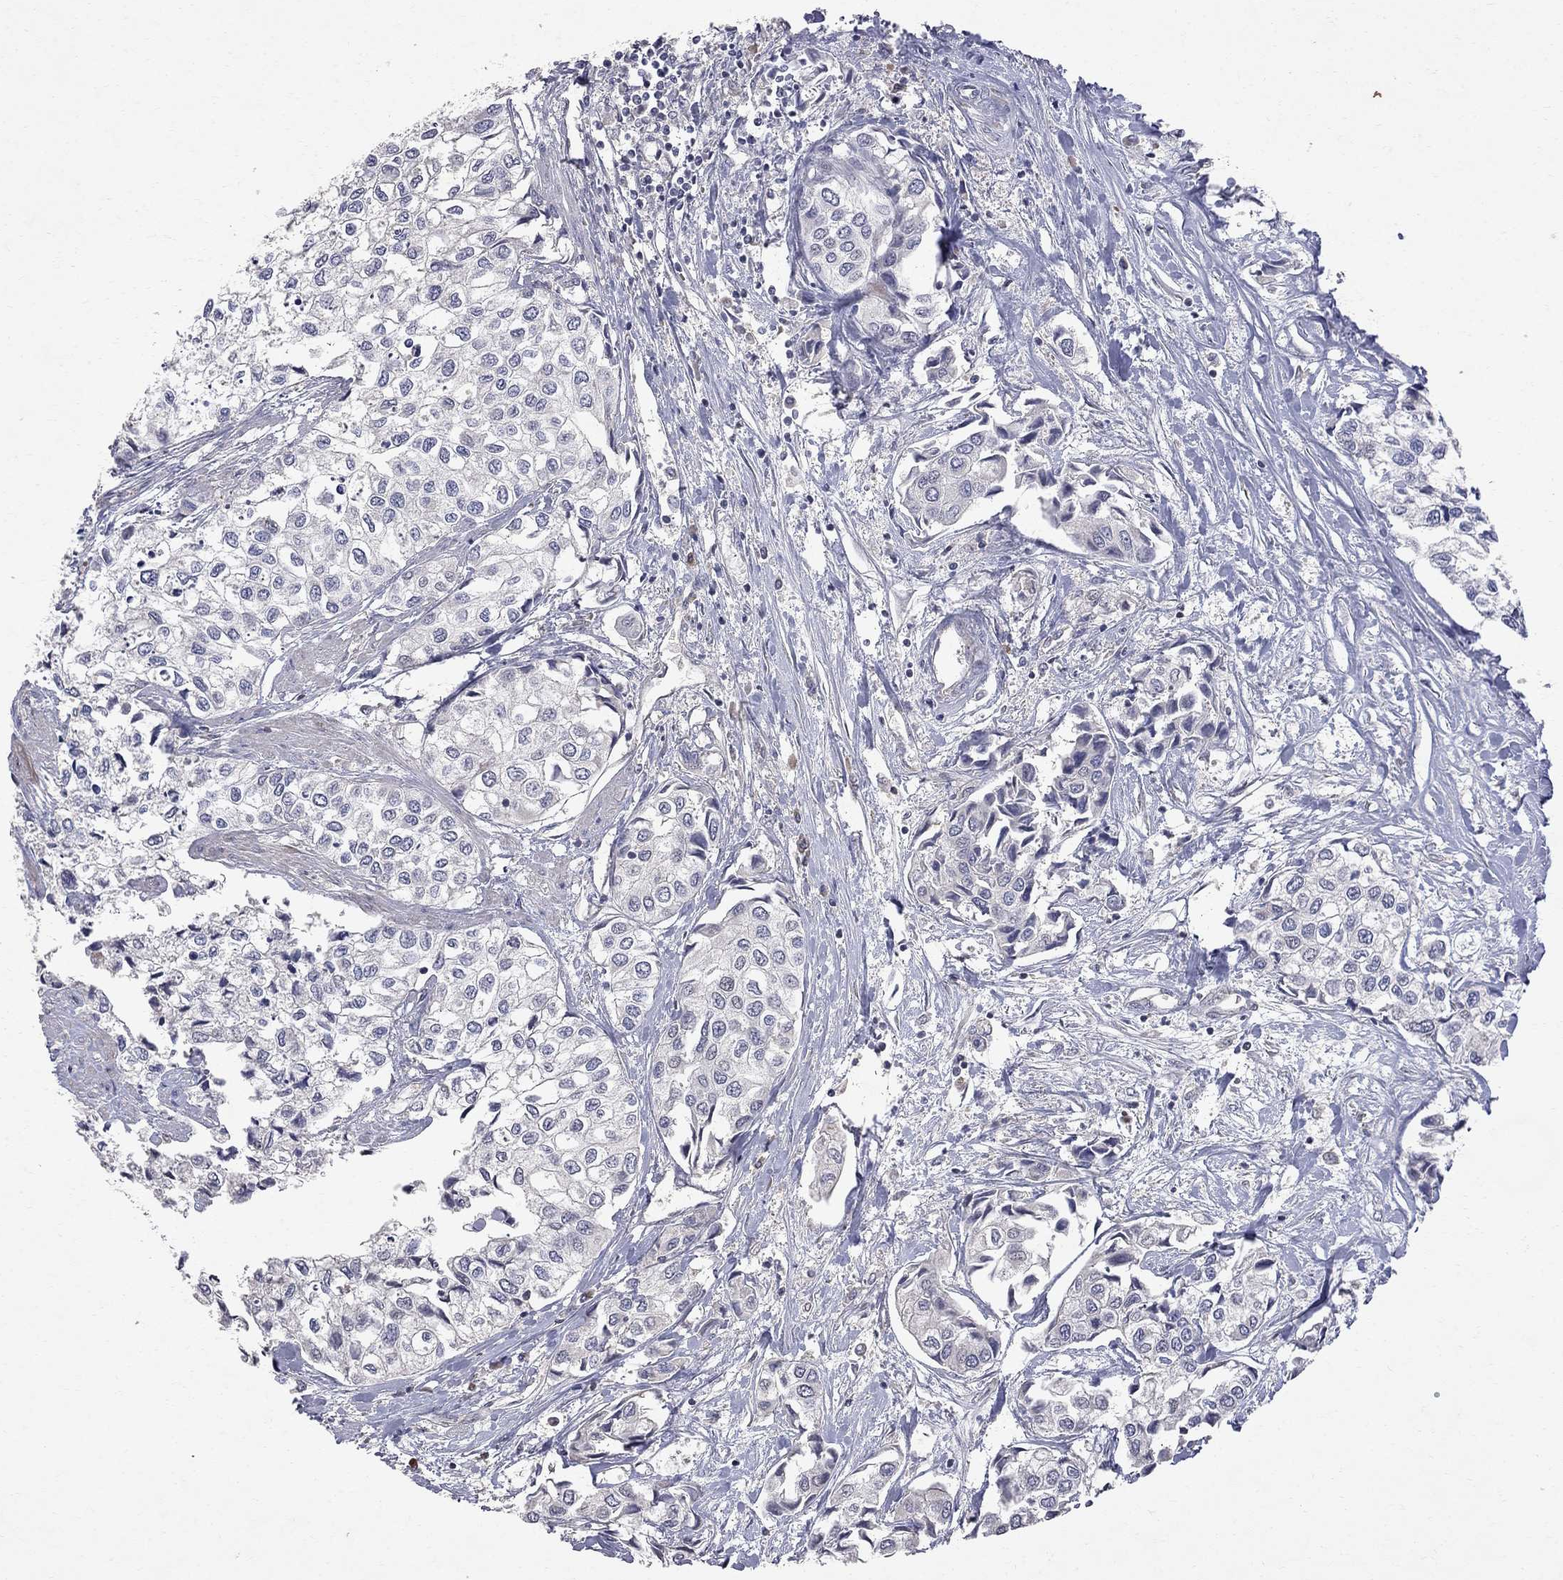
{"staining": {"intensity": "negative", "quantity": "none", "location": "none"}, "tissue": "urothelial cancer", "cell_type": "Tumor cells", "image_type": "cancer", "snomed": [{"axis": "morphology", "description": "Urothelial carcinoma, High grade"}, {"axis": "topography", "description": "Urinary bladder"}], "caption": "Image shows no significant protein expression in tumor cells of urothelial cancer.", "gene": "ABI3", "patient": {"sex": "male", "age": 73}}